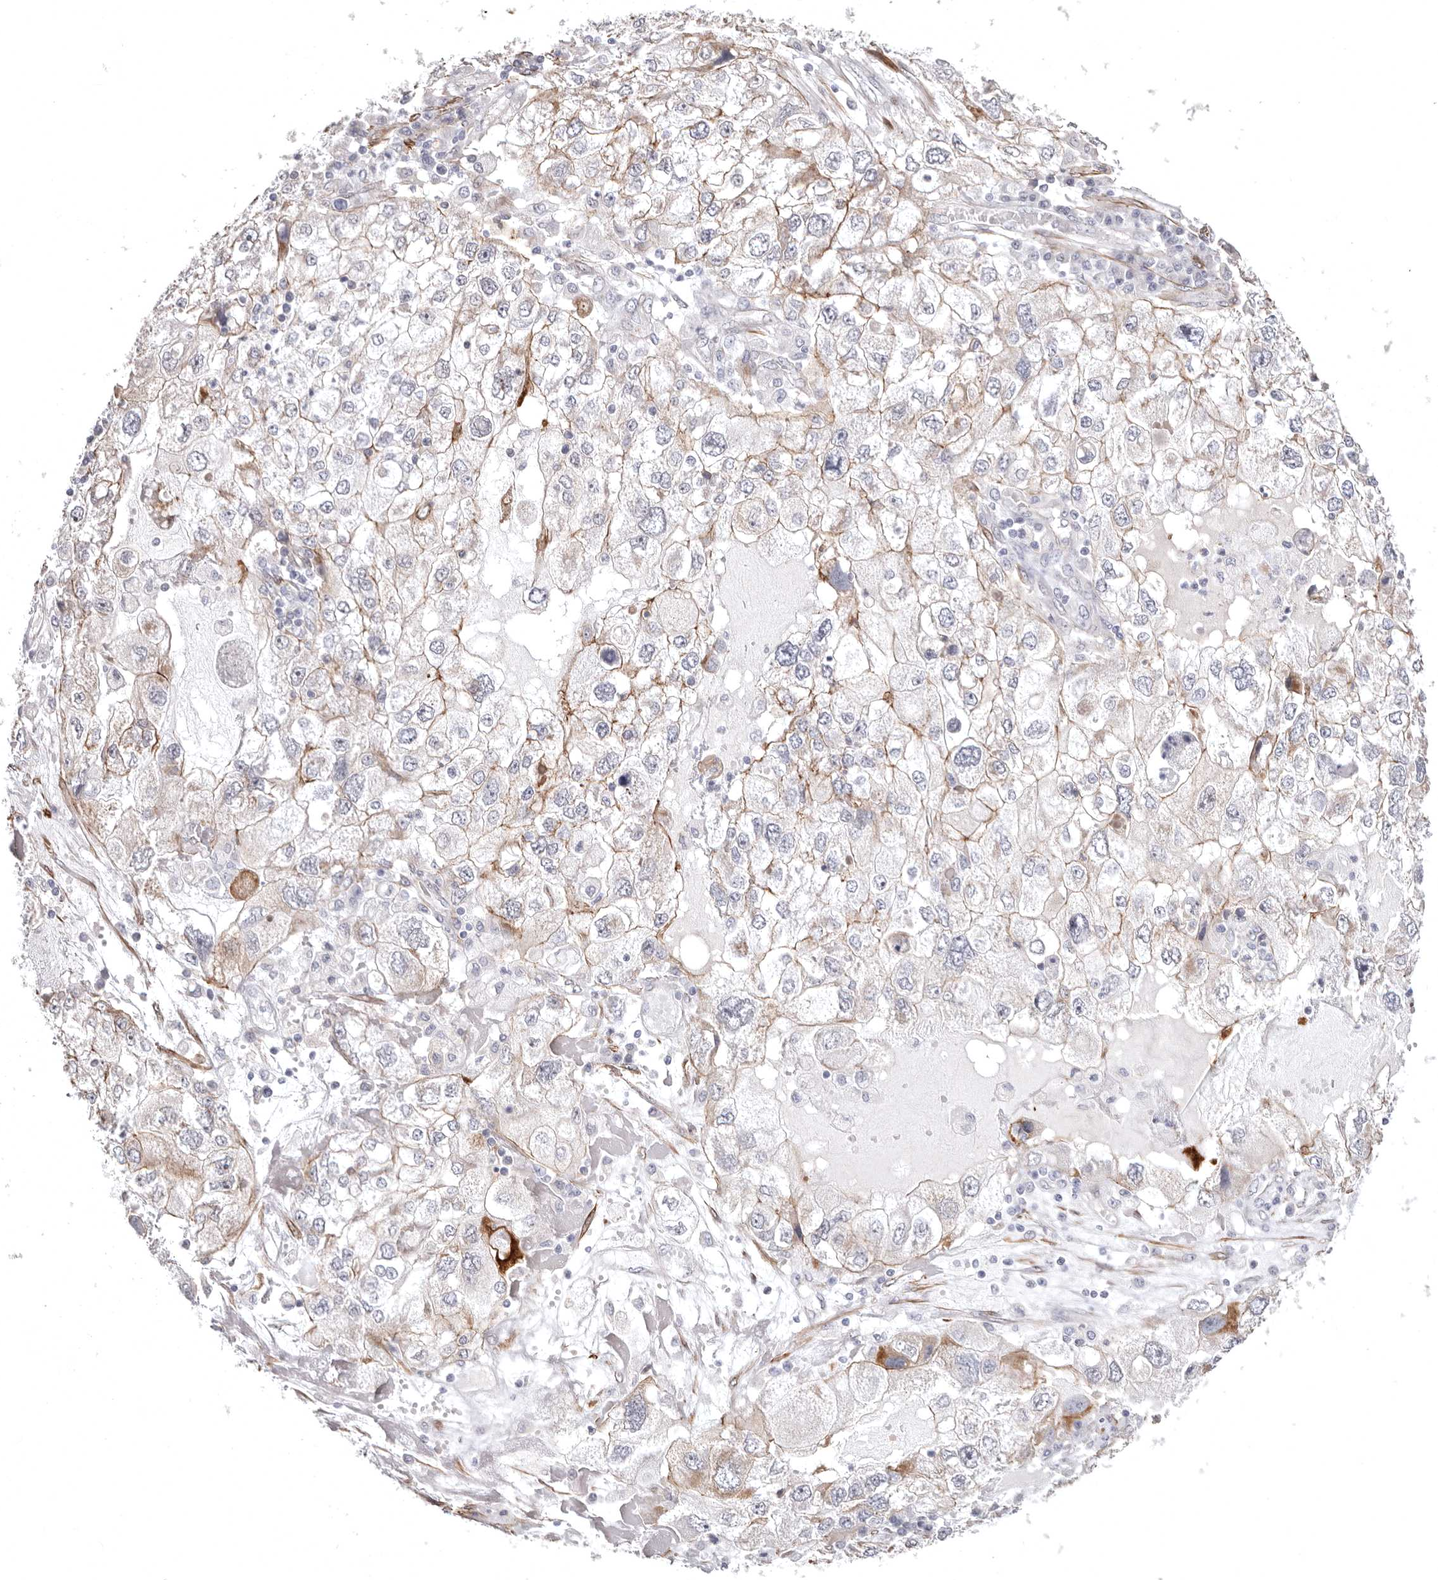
{"staining": {"intensity": "weak", "quantity": "25%-75%", "location": "cytoplasmic/membranous"}, "tissue": "endometrial cancer", "cell_type": "Tumor cells", "image_type": "cancer", "snomed": [{"axis": "morphology", "description": "Adenocarcinoma, NOS"}, {"axis": "topography", "description": "Endometrium"}], "caption": "Weak cytoplasmic/membranous staining is seen in approximately 25%-75% of tumor cells in adenocarcinoma (endometrial). The protein is shown in brown color, while the nuclei are stained blue.", "gene": "SZT2", "patient": {"sex": "female", "age": 49}}